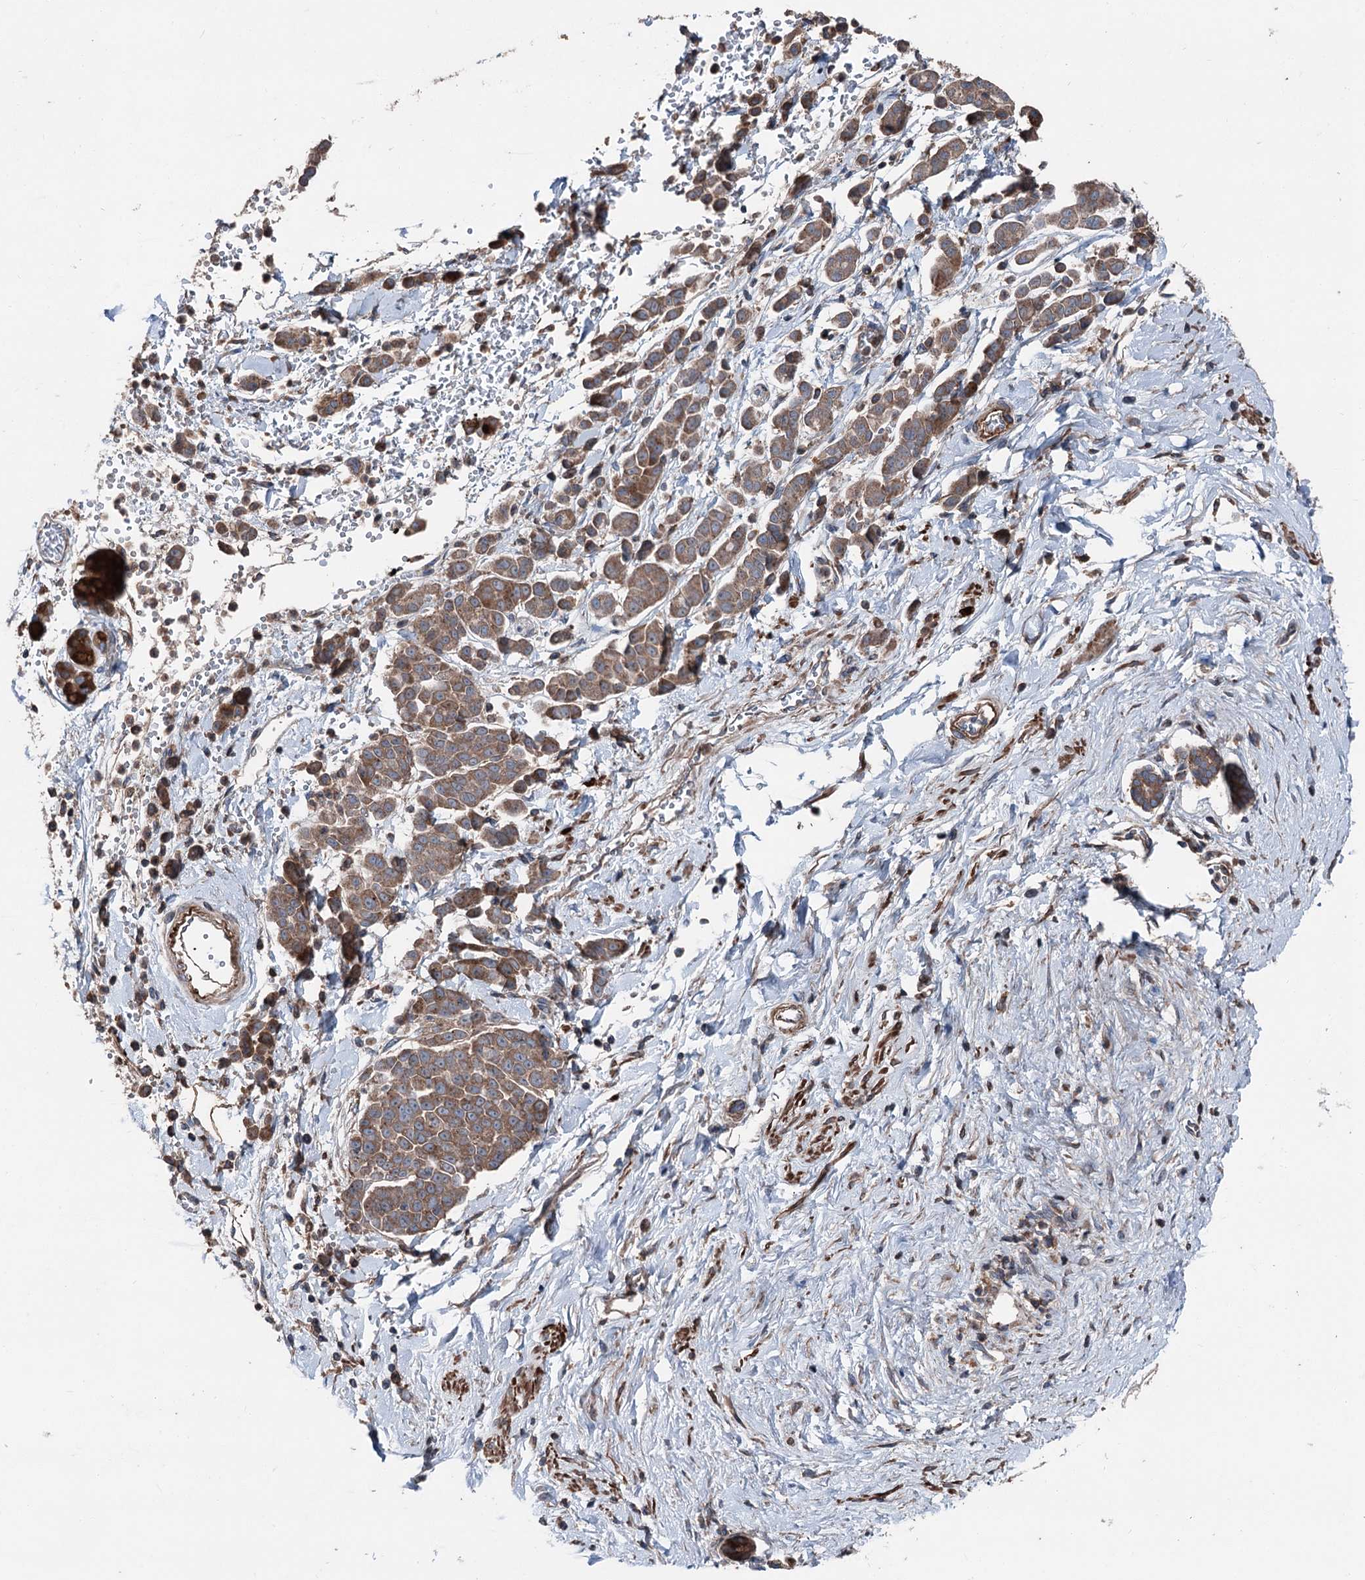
{"staining": {"intensity": "moderate", "quantity": ">75%", "location": "cytoplasmic/membranous"}, "tissue": "pancreatic cancer", "cell_type": "Tumor cells", "image_type": "cancer", "snomed": [{"axis": "morphology", "description": "Normal tissue, NOS"}, {"axis": "morphology", "description": "Adenocarcinoma, NOS"}, {"axis": "topography", "description": "Pancreas"}], "caption": "There is medium levels of moderate cytoplasmic/membranous expression in tumor cells of pancreatic cancer, as demonstrated by immunohistochemical staining (brown color).", "gene": "RUFY1", "patient": {"sex": "female", "age": 64}}